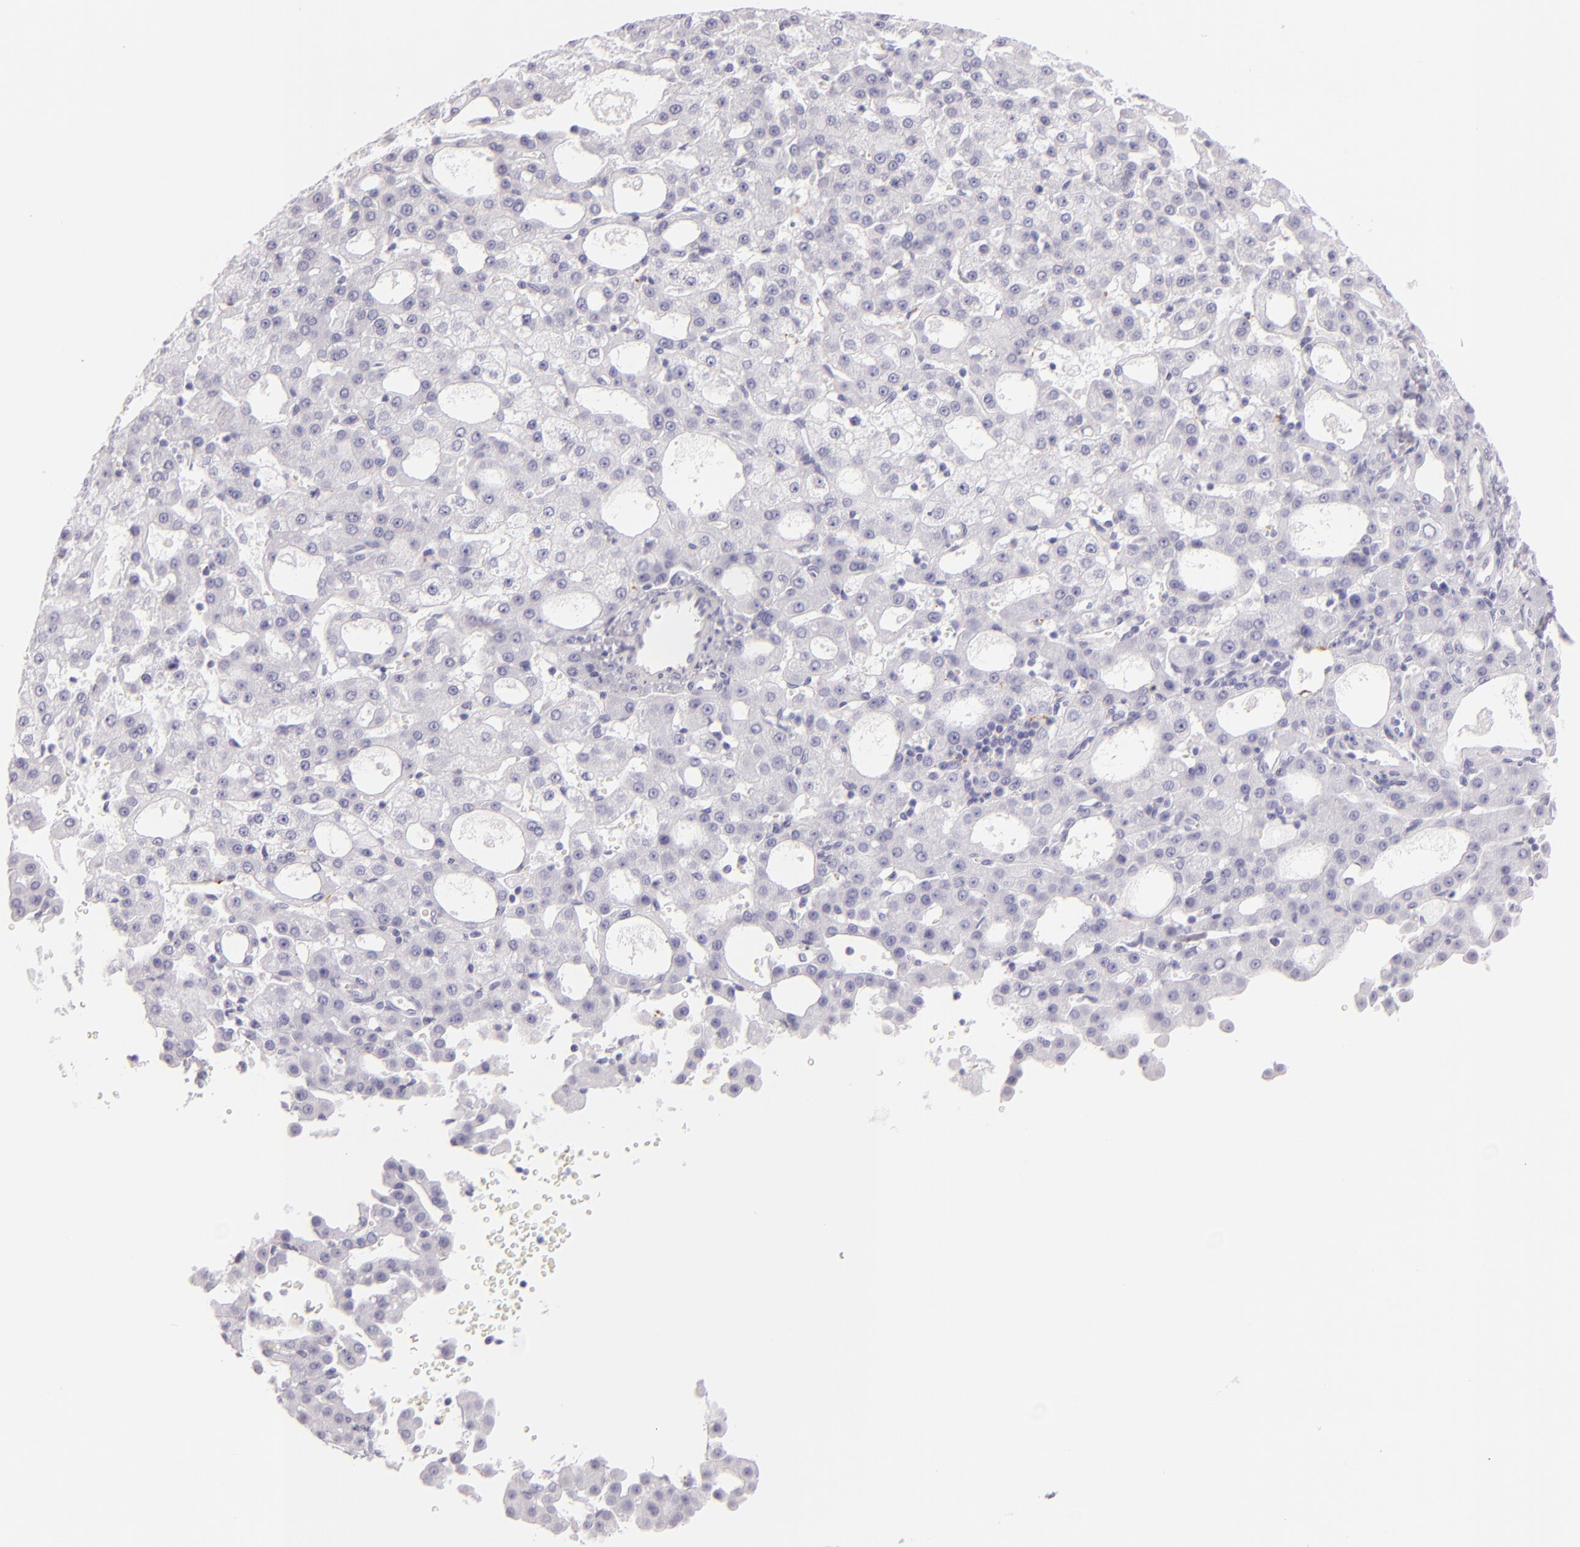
{"staining": {"intensity": "negative", "quantity": "none", "location": "none"}, "tissue": "liver cancer", "cell_type": "Tumor cells", "image_type": "cancer", "snomed": [{"axis": "morphology", "description": "Carcinoma, Hepatocellular, NOS"}, {"axis": "topography", "description": "Liver"}], "caption": "High magnification brightfield microscopy of liver cancer stained with DAB (3,3'-diaminobenzidine) (brown) and counterstained with hematoxylin (blue): tumor cells show no significant positivity.", "gene": "SELP", "patient": {"sex": "male", "age": 47}}